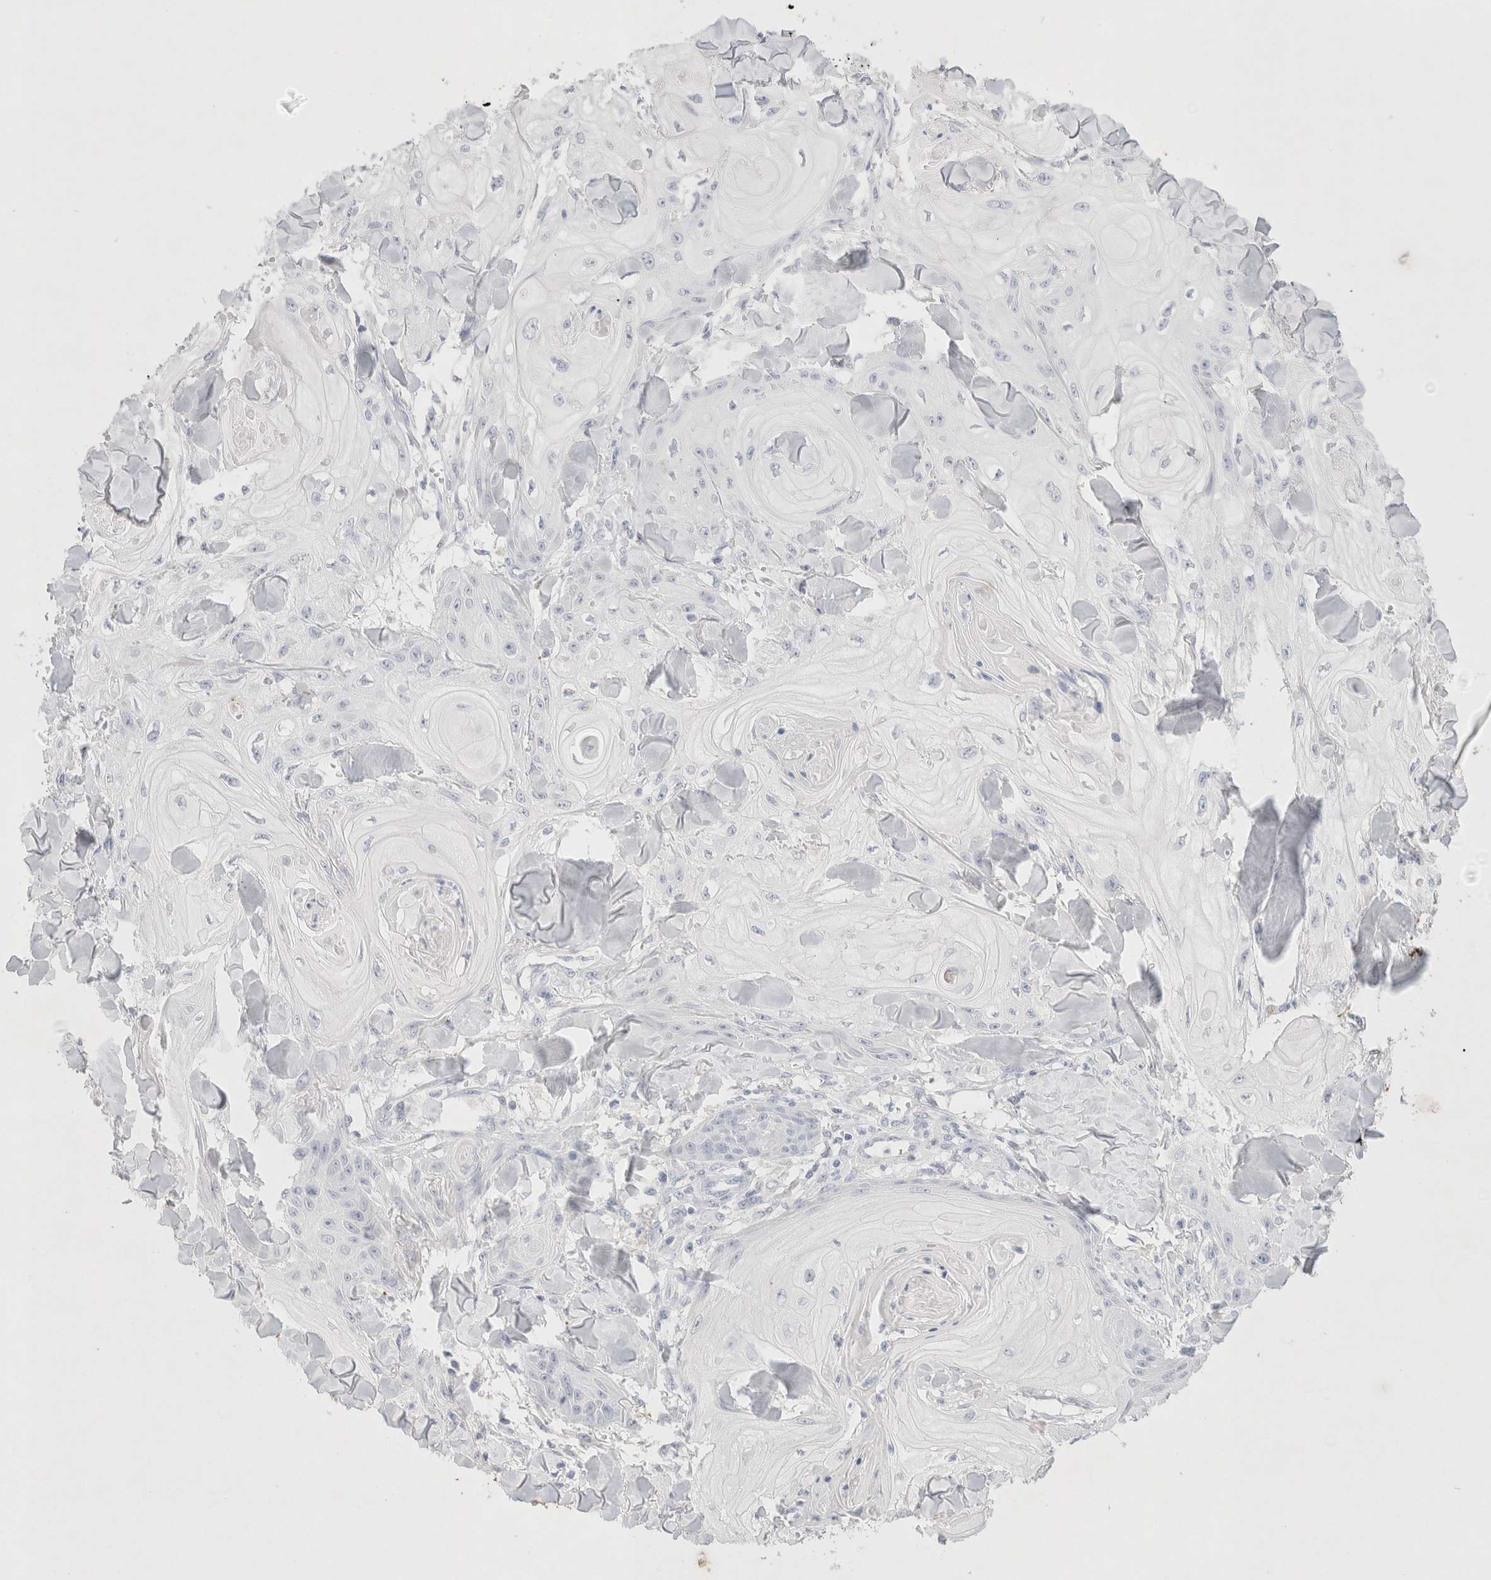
{"staining": {"intensity": "negative", "quantity": "none", "location": "none"}, "tissue": "skin cancer", "cell_type": "Tumor cells", "image_type": "cancer", "snomed": [{"axis": "morphology", "description": "Squamous cell carcinoma, NOS"}, {"axis": "topography", "description": "Skin"}], "caption": "Histopathology image shows no protein staining in tumor cells of skin squamous cell carcinoma tissue.", "gene": "EPCAM", "patient": {"sex": "male", "age": 74}}